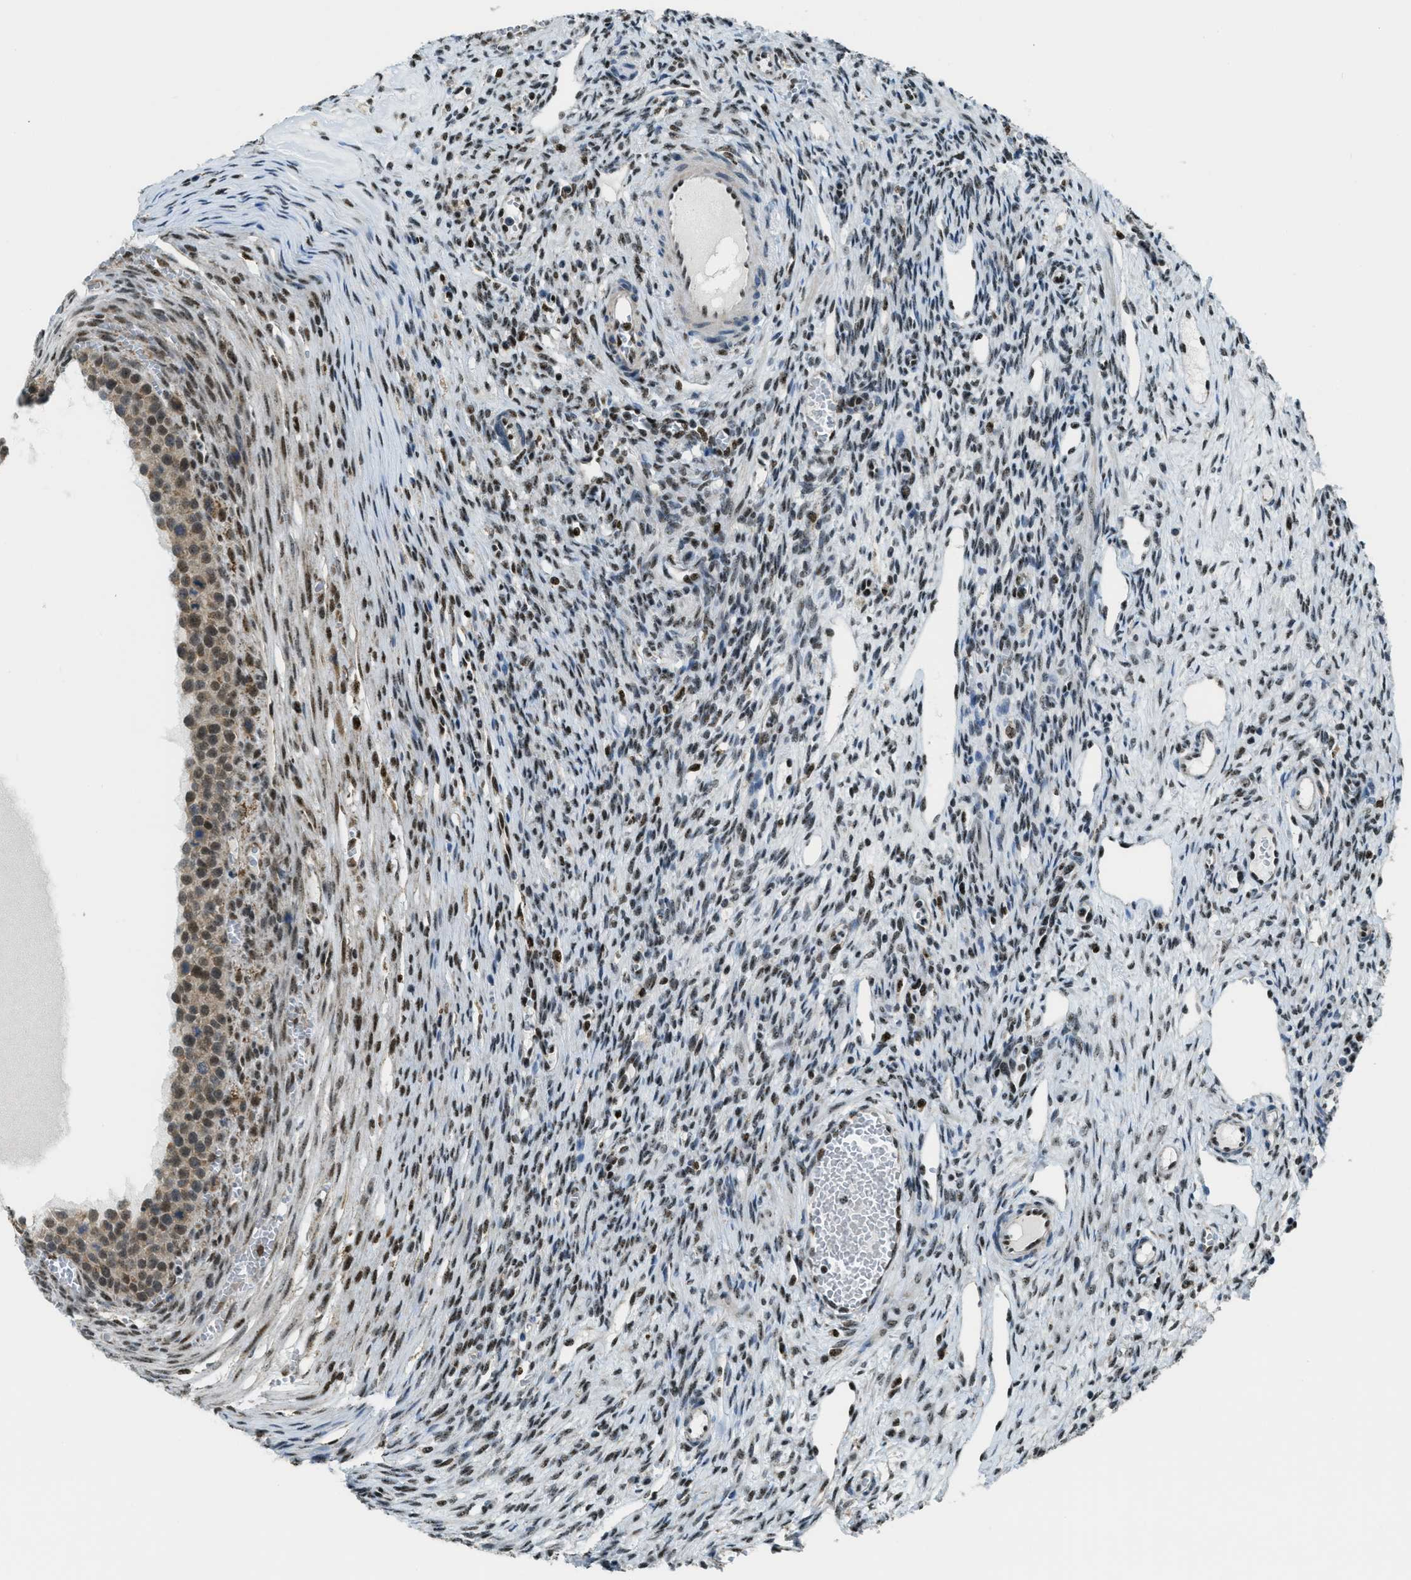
{"staining": {"intensity": "moderate", "quantity": "25%-75%", "location": "nuclear"}, "tissue": "ovary", "cell_type": "Ovarian stroma cells", "image_type": "normal", "snomed": [{"axis": "morphology", "description": "Normal tissue, NOS"}, {"axis": "topography", "description": "Ovary"}], "caption": "Ovary stained for a protein demonstrates moderate nuclear positivity in ovarian stroma cells. Using DAB (brown) and hematoxylin (blue) stains, captured at high magnification using brightfield microscopy.", "gene": "SP100", "patient": {"sex": "female", "age": 33}}